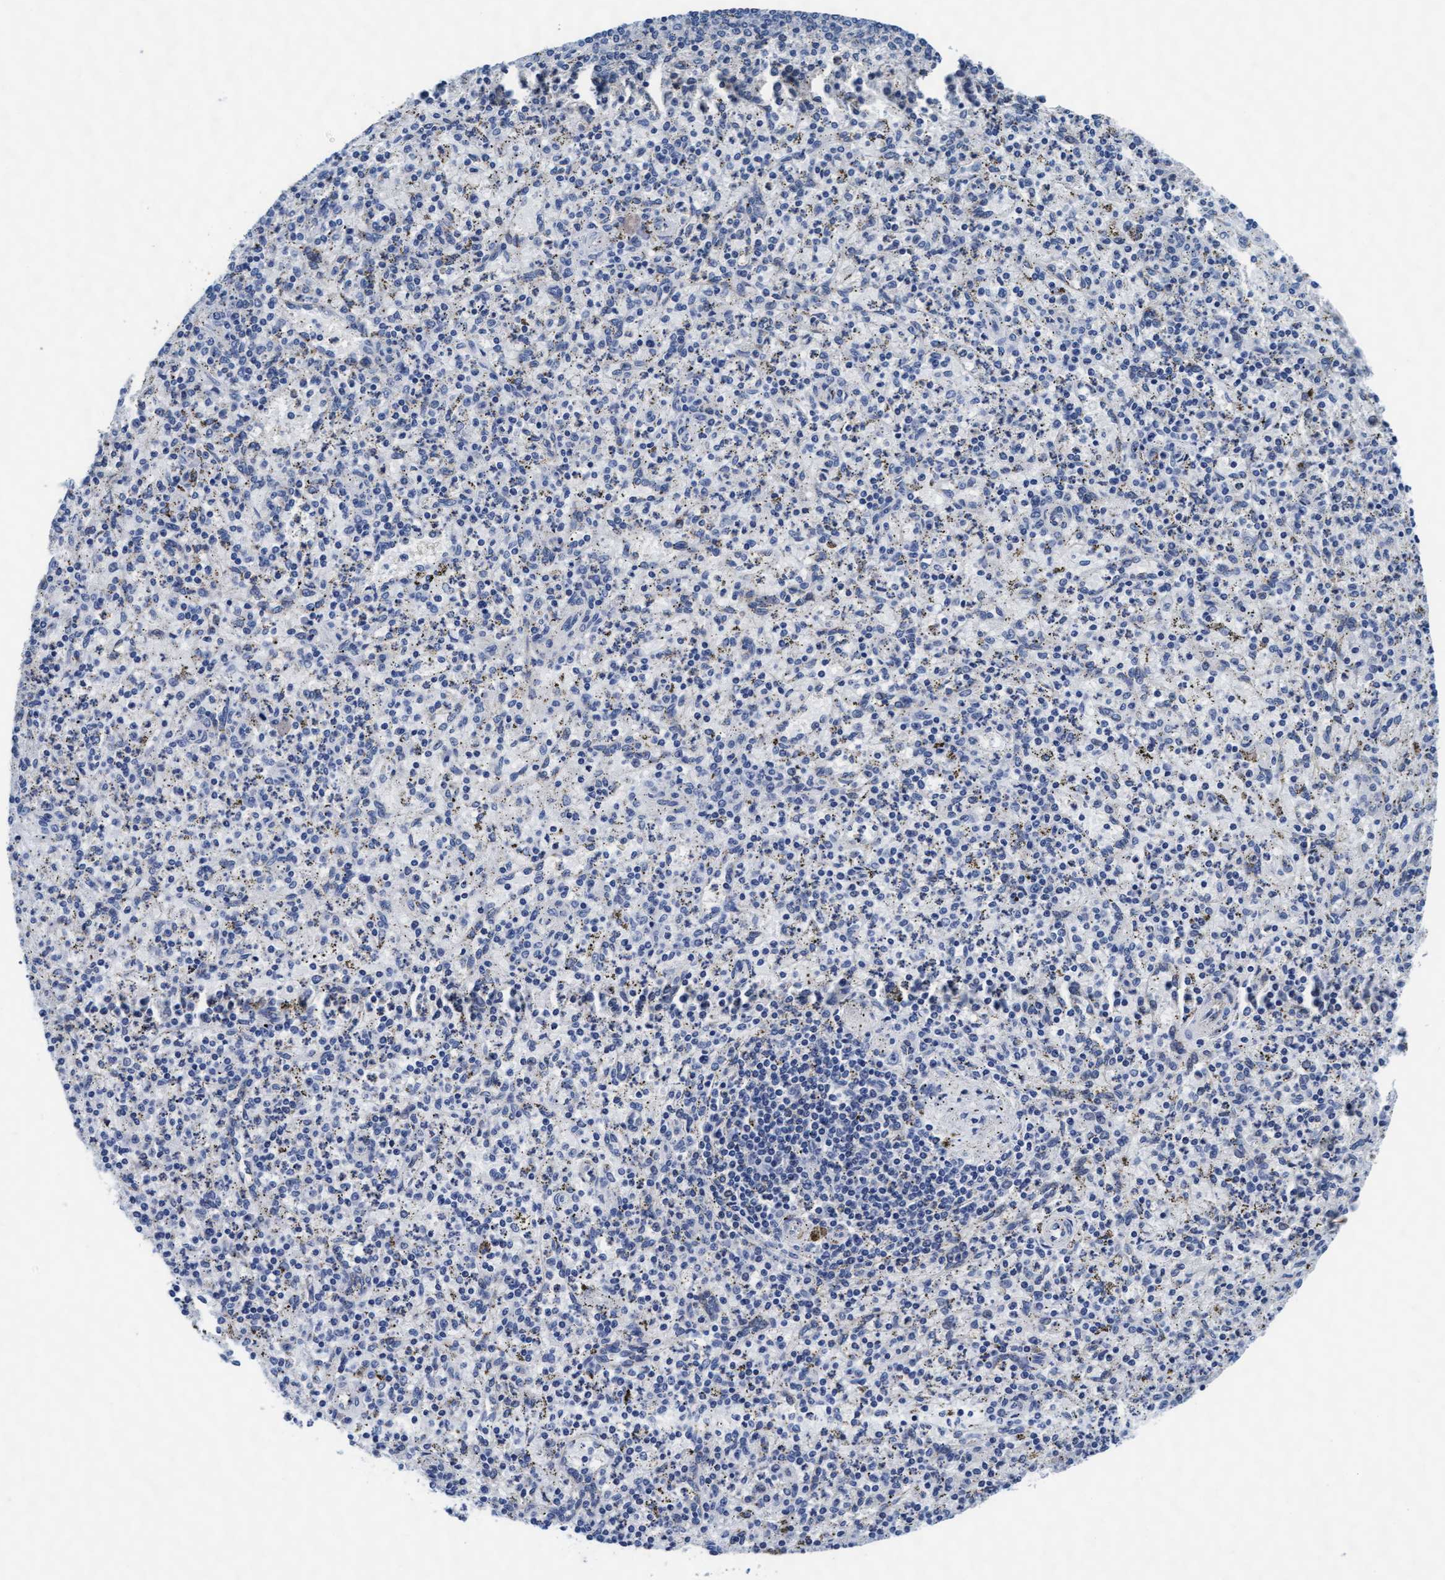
{"staining": {"intensity": "negative", "quantity": "none", "location": "none"}, "tissue": "spleen", "cell_type": "Cells in red pulp", "image_type": "normal", "snomed": [{"axis": "morphology", "description": "Normal tissue, NOS"}, {"axis": "topography", "description": "Spleen"}], "caption": "Spleen was stained to show a protein in brown. There is no significant positivity in cells in red pulp. (Stains: DAB (3,3'-diaminobenzidine) IHC with hematoxylin counter stain, Microscopy: brightfield microscopy at high magnification).", "gene": "ARSG", "patient": {"sex": "male", "age": 72}}